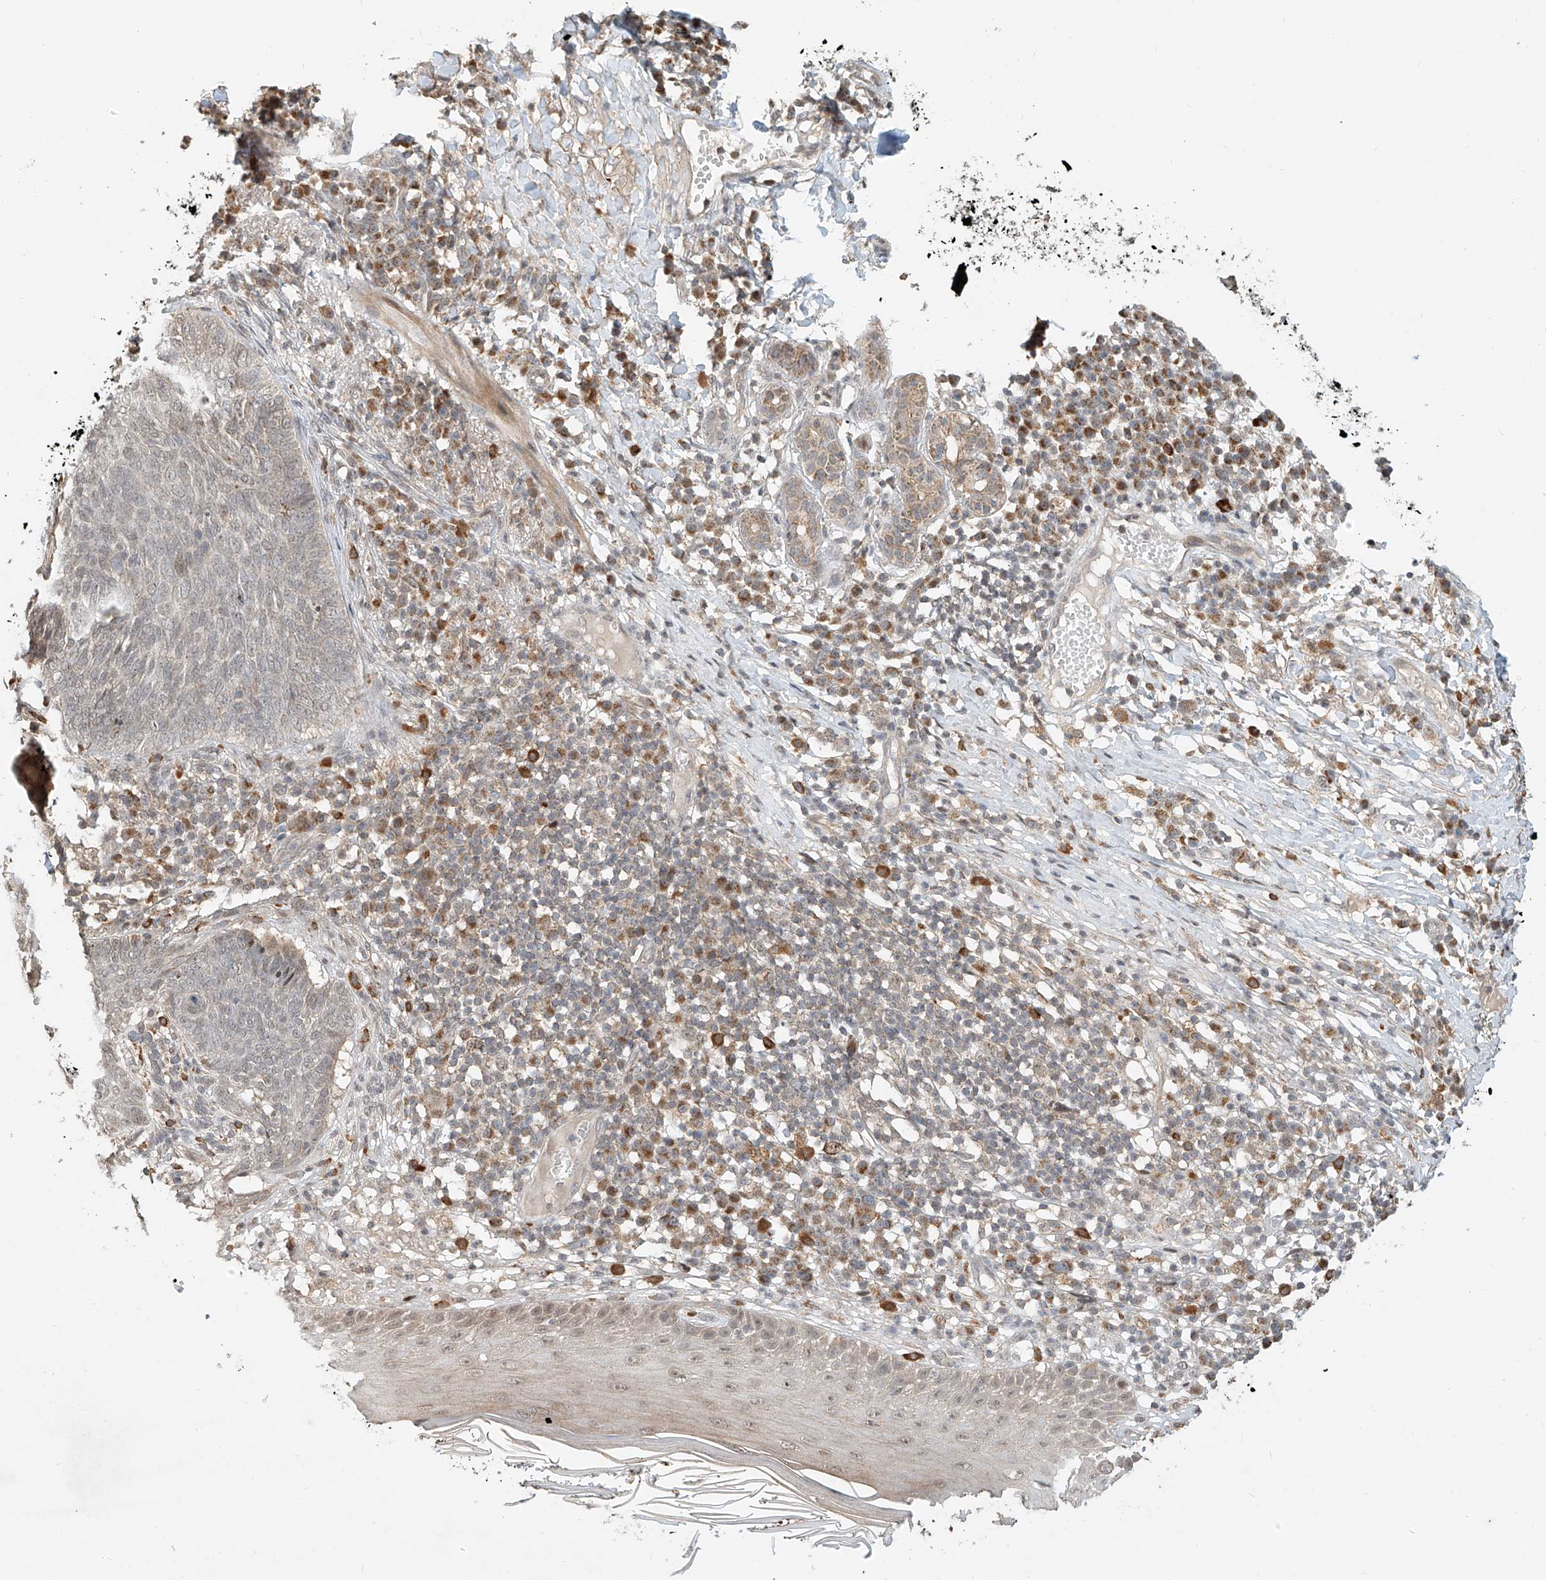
{"staining": {"intensity": "negative", "quantity": "none", "location": "none"}, "tissue": "skin cancer", "cell_type": "Tumor cells", "image_type": "cancer", "snomed": [{"axis": "morphology", "description": "Basal cell carcinoma"}, {"axis": "topography", "description": "Skin"}], "caption": "Immunohistochemistry (IHC) of human skin basal cell carcinoma reveals no staining in tumor cells.", "gene": "SYTL3", "patient": {"sex": "male", "age": 85}}